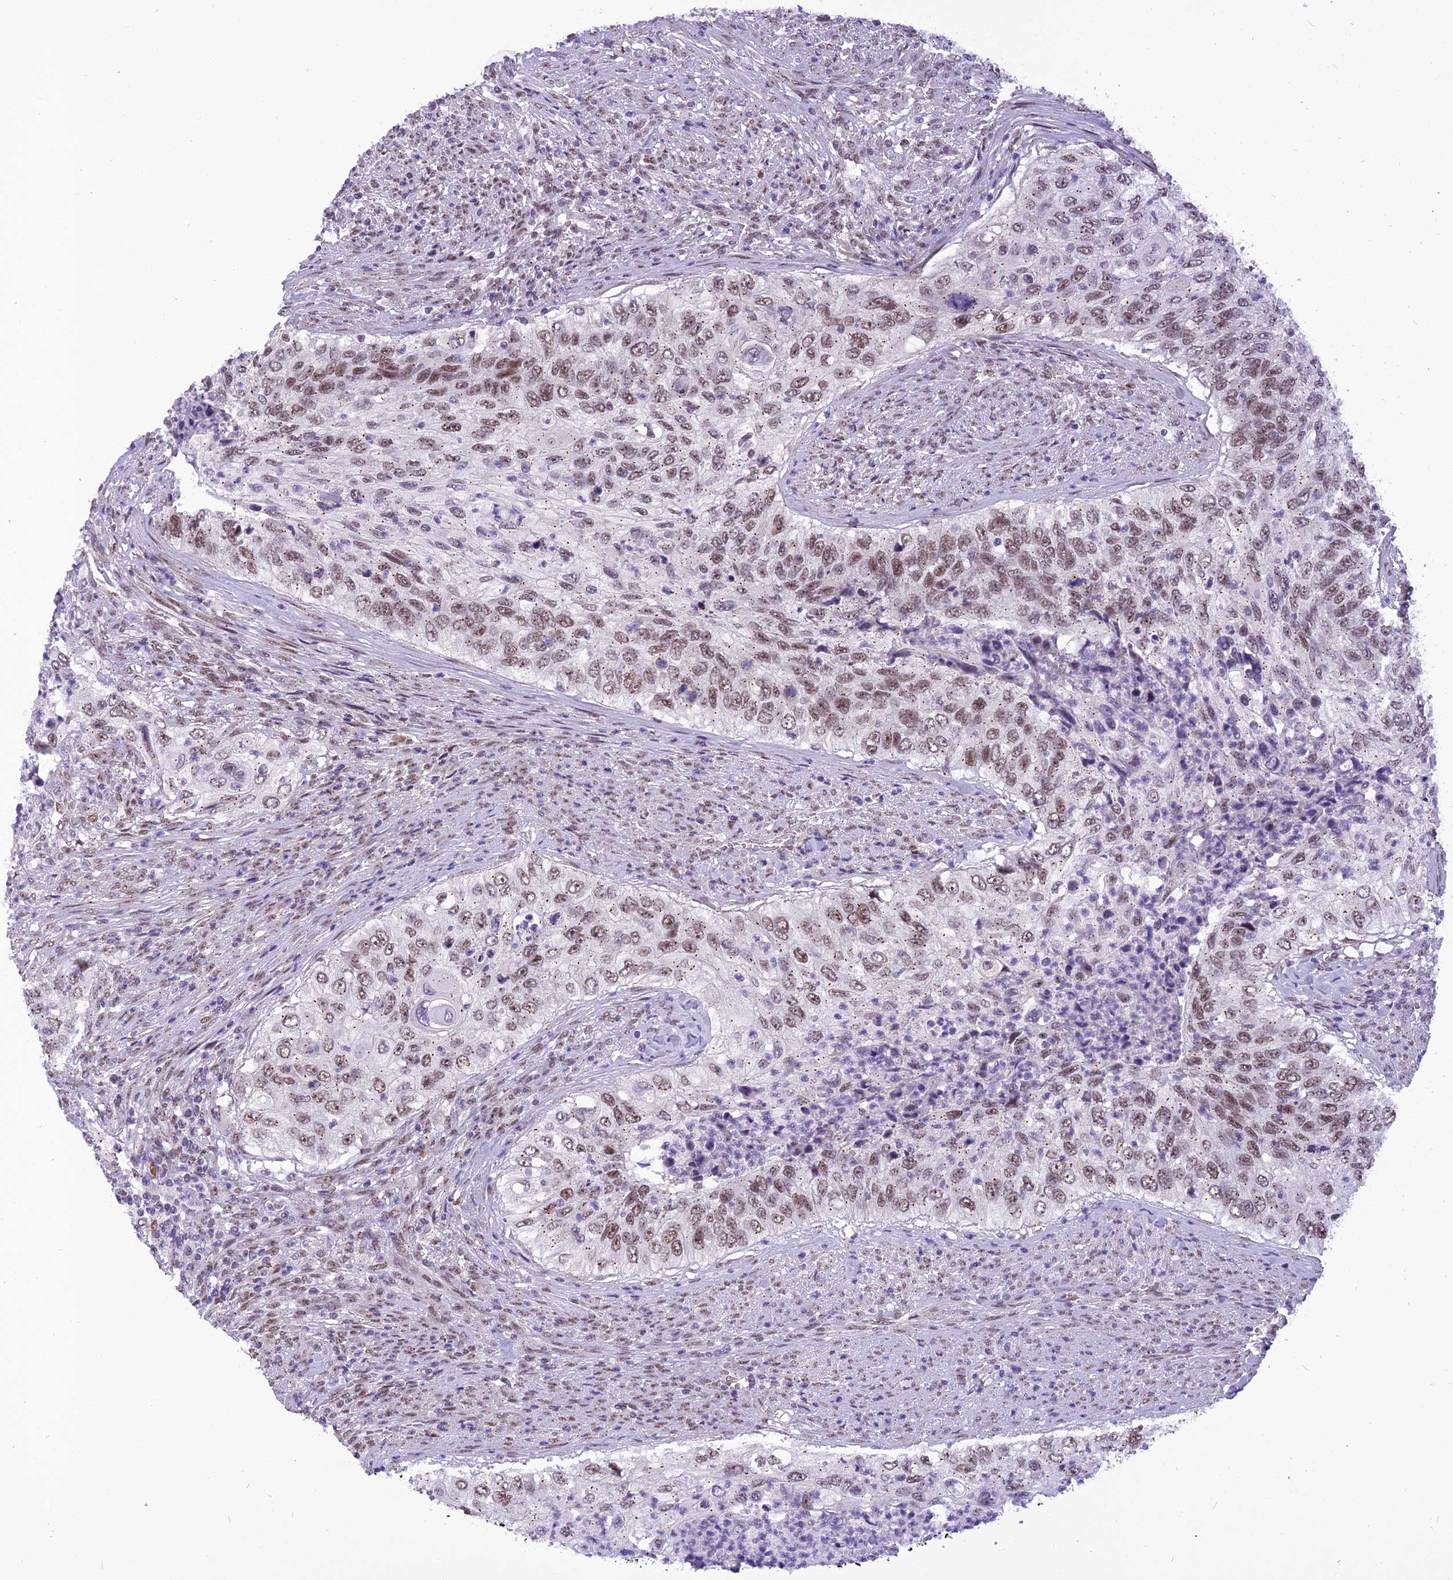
{"staining": {"intensity": "moderate", "quantity": ">75%", "location": "nuclear"}, "tissue": "urothelial cancer", "cell_type": "Tumor cells", "image_type": "cancer", "snomed": [{"axis": "morphology", "description": "Urothelial carcinoma, High grade"}, {"axis": "topography", "description": "Urinary bladder"}], "caption": "The image demonstrates staining of urothelial cancer, revealing moderate nuclear protein staining (brown color) within tumor cells.", "gene": "IRF2BP1", "patient": {"sex": "female", "age": 60}}